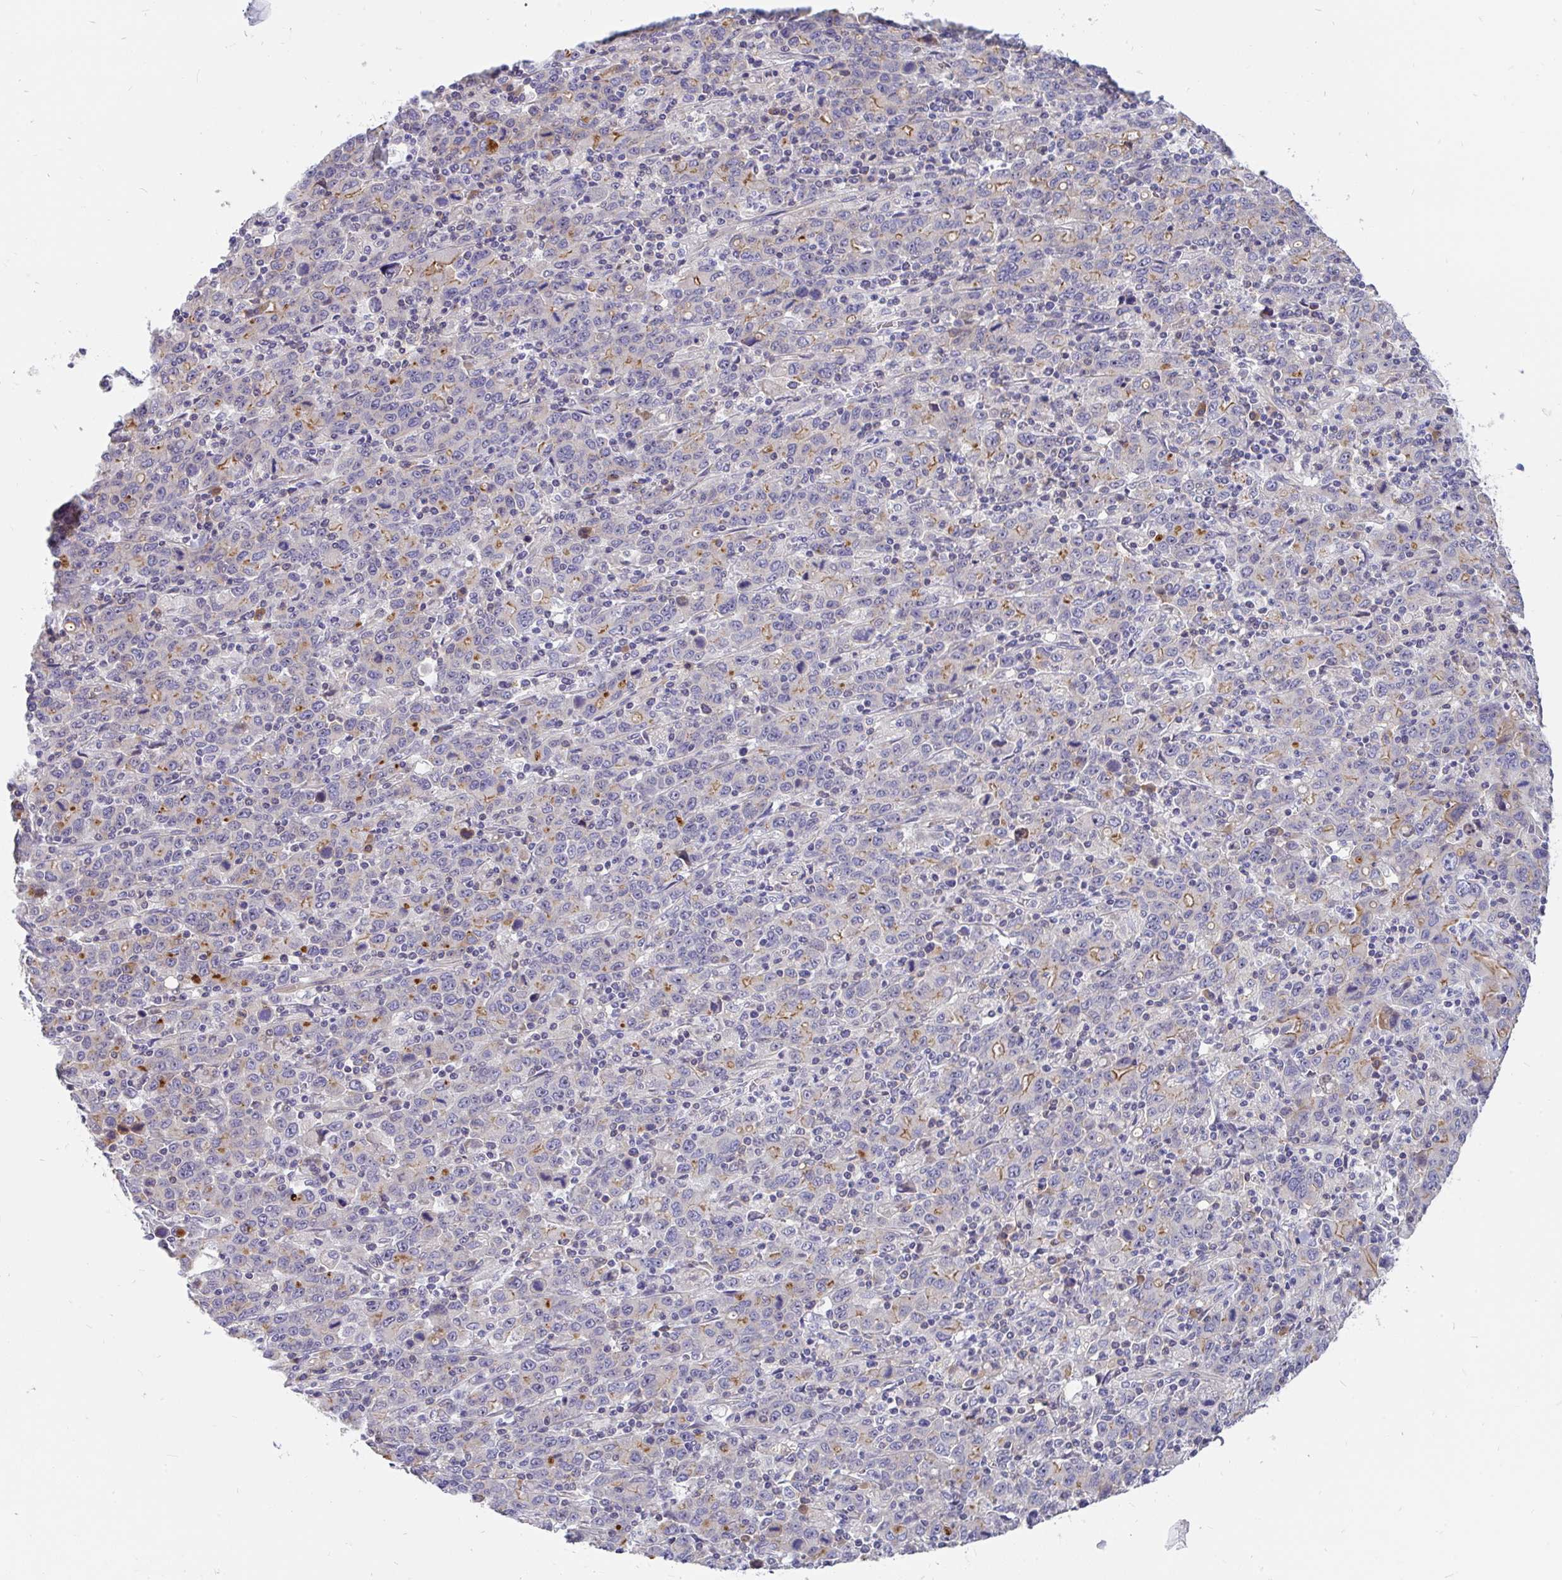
{"staining": {"intensity": "moderate", "quantity": "<25%", "location": "cytoplasmic/membranous"}, "tissue": "stomach cancer", "cell_type": "Tumor cells", "image_type": "cancer", "snomed": [{"axis": "morphology", "description": "Adenocarcinoma, NOS"}, {"axis": "topography", "description": "Stomach, upper"}], "caption": "Stomach cancer tissue shows moderate cytoplasmic/membranous staining in about <25% of tumor cells, visualized by immunohistochemistry. The protein is shown in brown color, while the nuclei are stained blue.", "gene": "LRRC26", "patient": {"sex": "male", "age": 69}}